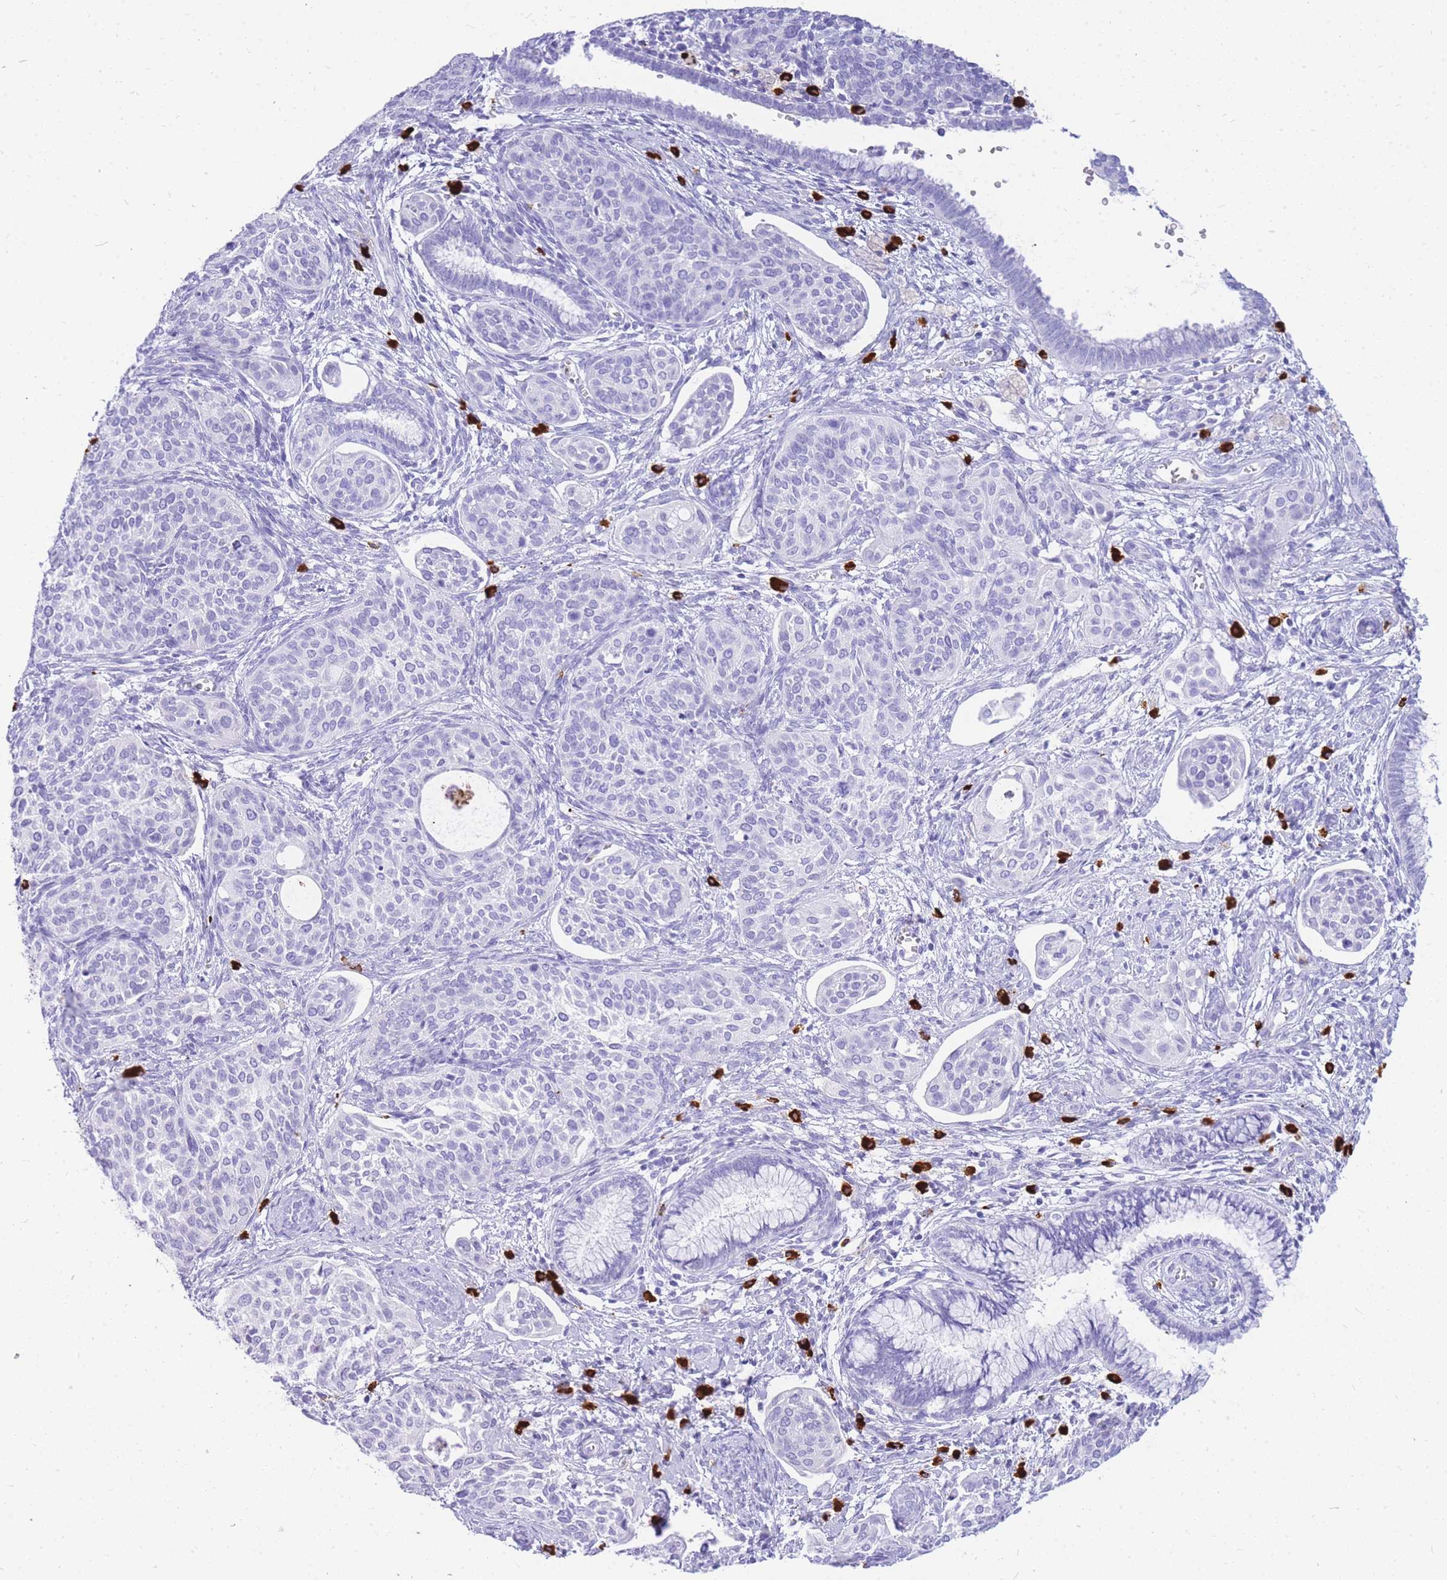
{"staining": {"intensity": "negative", "quantity": "none", "location": "none"}, "tissue": "cervical cancer", "cell_type": "Tumor cells", "image_type": "cancer", "snomed": [{"axis": "morphology", "description": "Squamous cell carcinoma, NOS"}, {"axis": "topography", "description": "Cervix"}], "caption": "Tumor cells show no significant protein expression in cervical cancer.", "gene": "HERC1", "patient": {"sex": "female", "age": 44}}